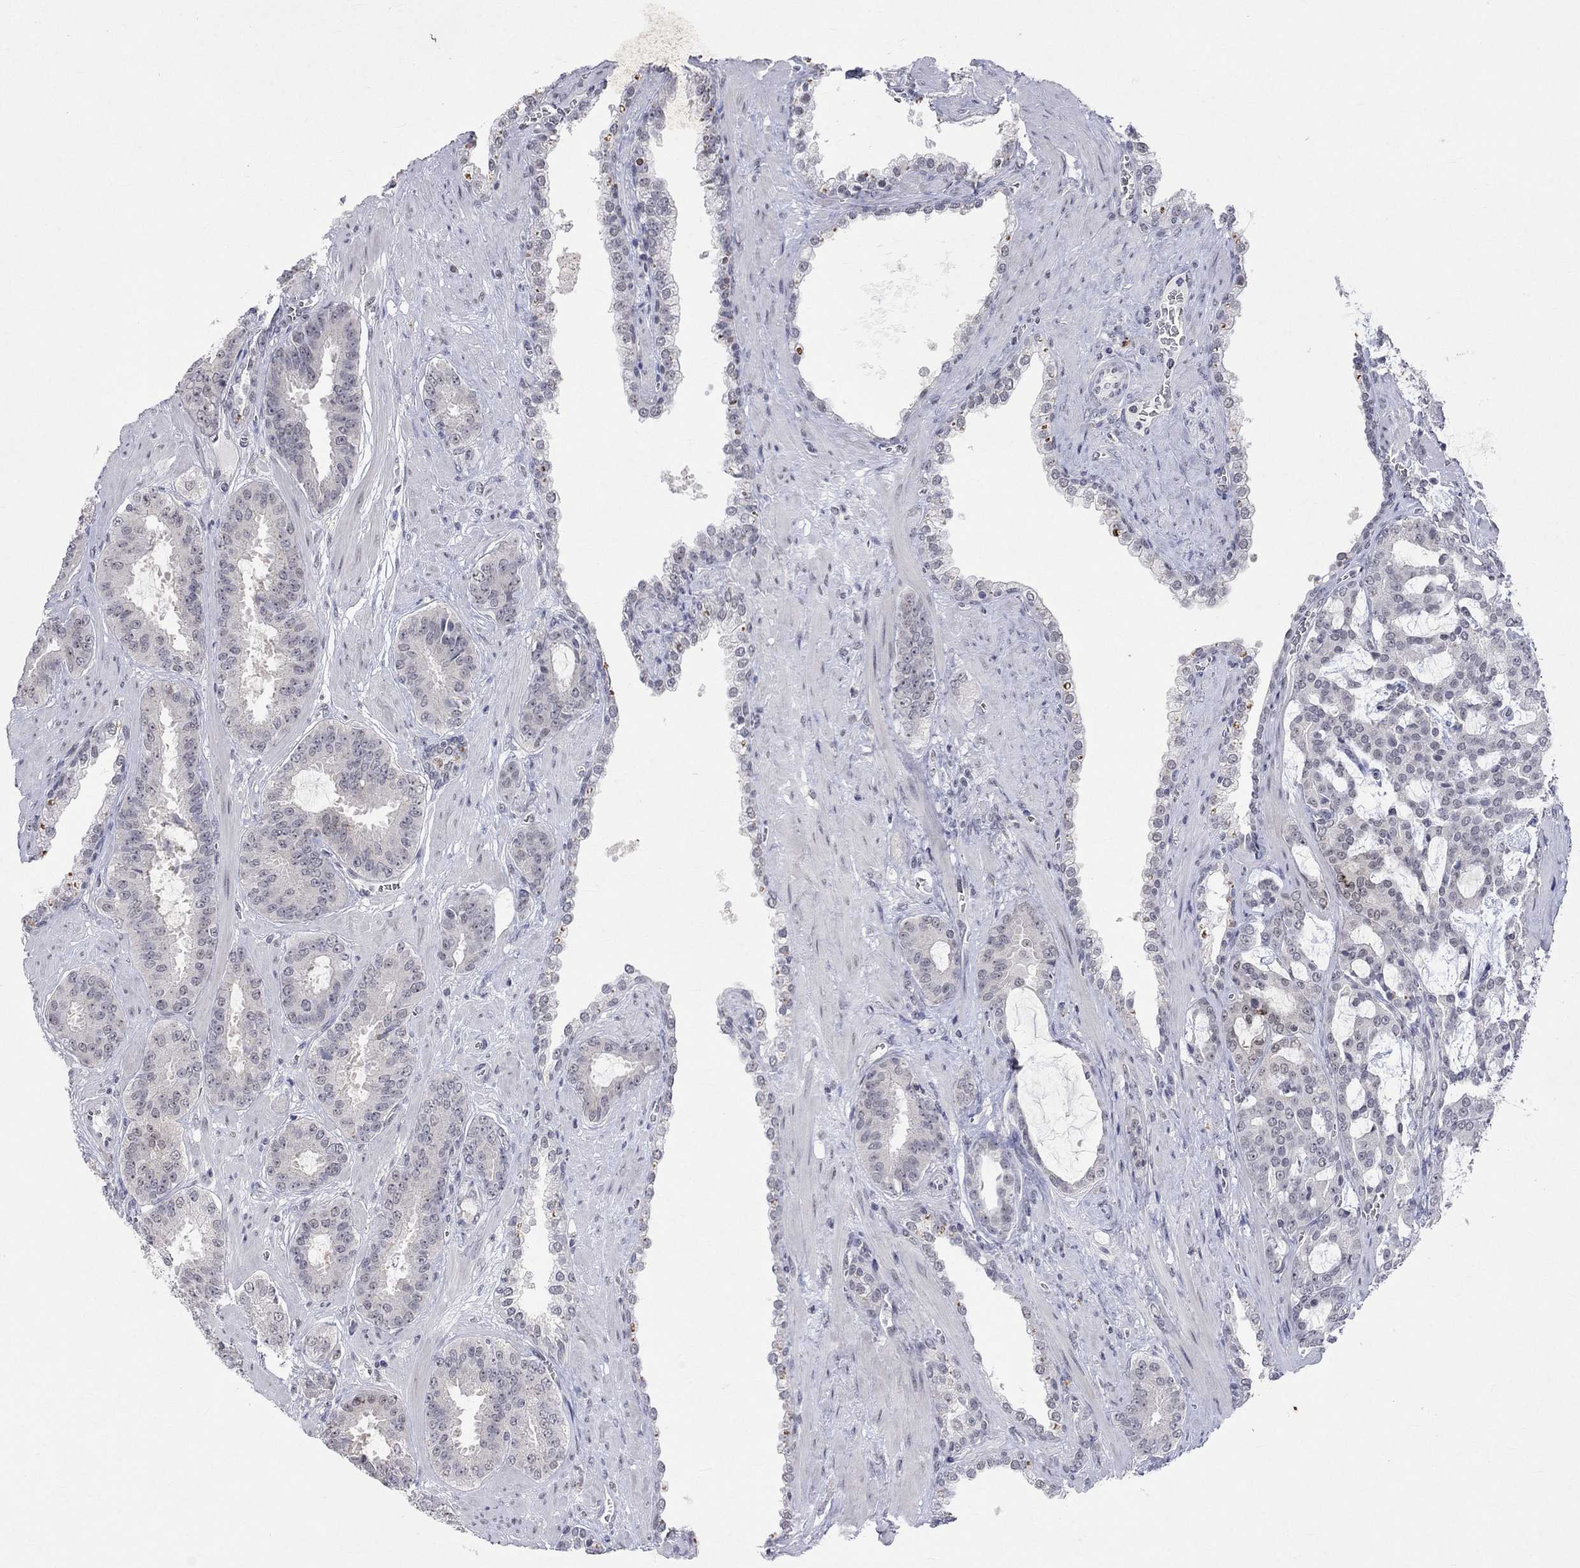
{"staining": {"intensity": "negative", "quantity": "none", "location": "none"}, "tissue": "prostate cancer", "cell_type": "Tumor cells", "image_type": "cancer", "snomed": [{"axis": "morphology", "description": "Adenocarcinoma, NOS"}, {"axis": "topography", "description": "Prostate"}], "caption": "Immunohistochemistry micrograph of neoplastic tissue: human prostate adenocarcinoma stained with DAB demonstrates no significant protein positivity in tumor cells.", "gene": "TMEM143", "patient": {"sex": "male", "age": 67}}